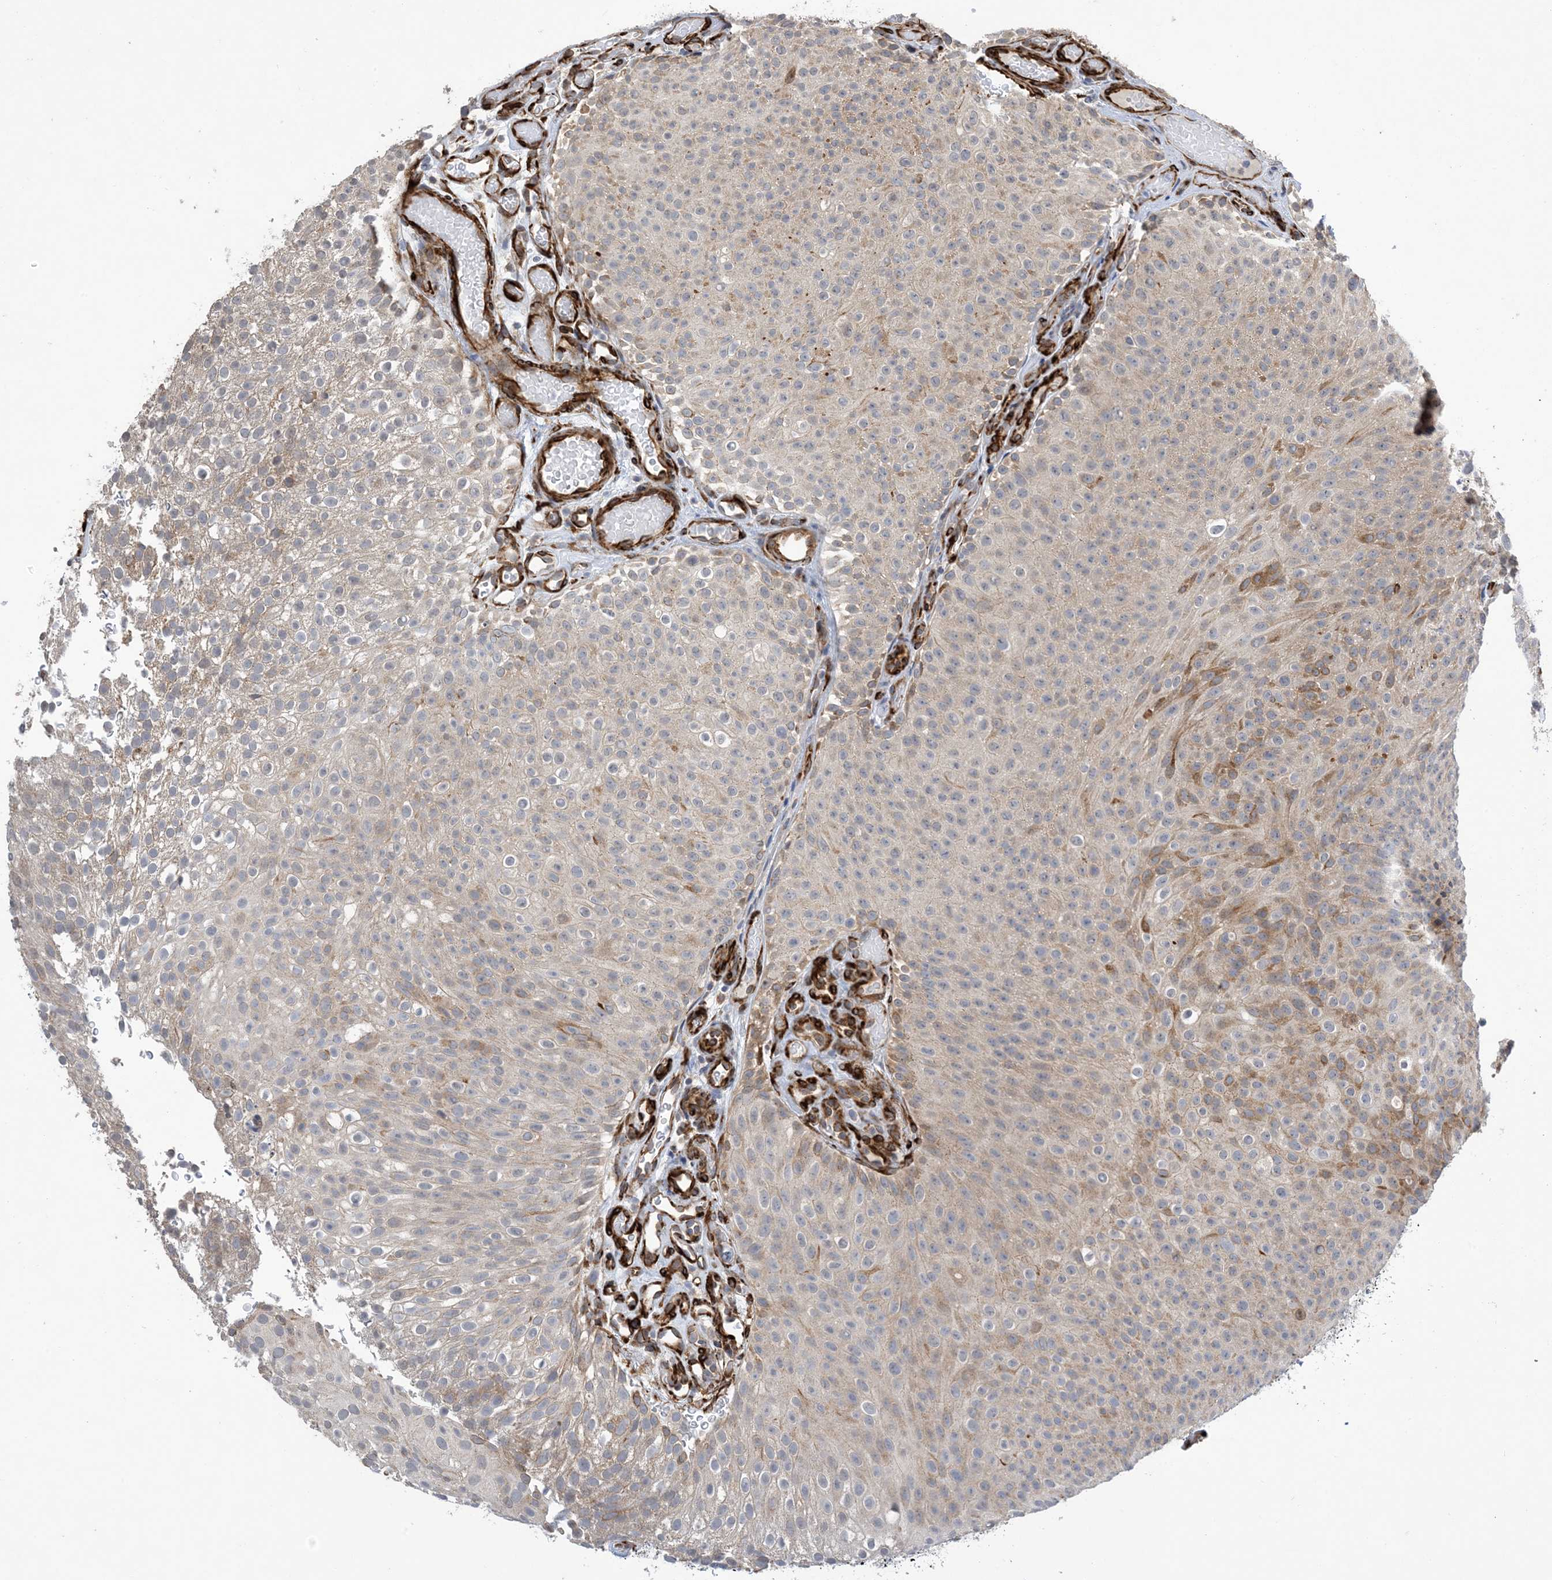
{"staining": {"intensity": "moderate", "quantity": "<25%", "location": "cytoplasmic/membranous"}, "tissue": "urothelial cancer", "cell_type": "Tumor cells", "image_type": "cancer", "snomed": [{"axis": "morphology", "description": "Urothelial carcinoma, Low grade"}, {"axis": "topography", "description": "Urinary bladder"}], "caption": "Tumor cells demonstrate low levels of moderate cytoplasmic/membranous staining in about <25% of cells in human urothelial carcinoma (low-grade).", "gene": "ZBTB45", "patient": {"sex": "male", "age": 78}}